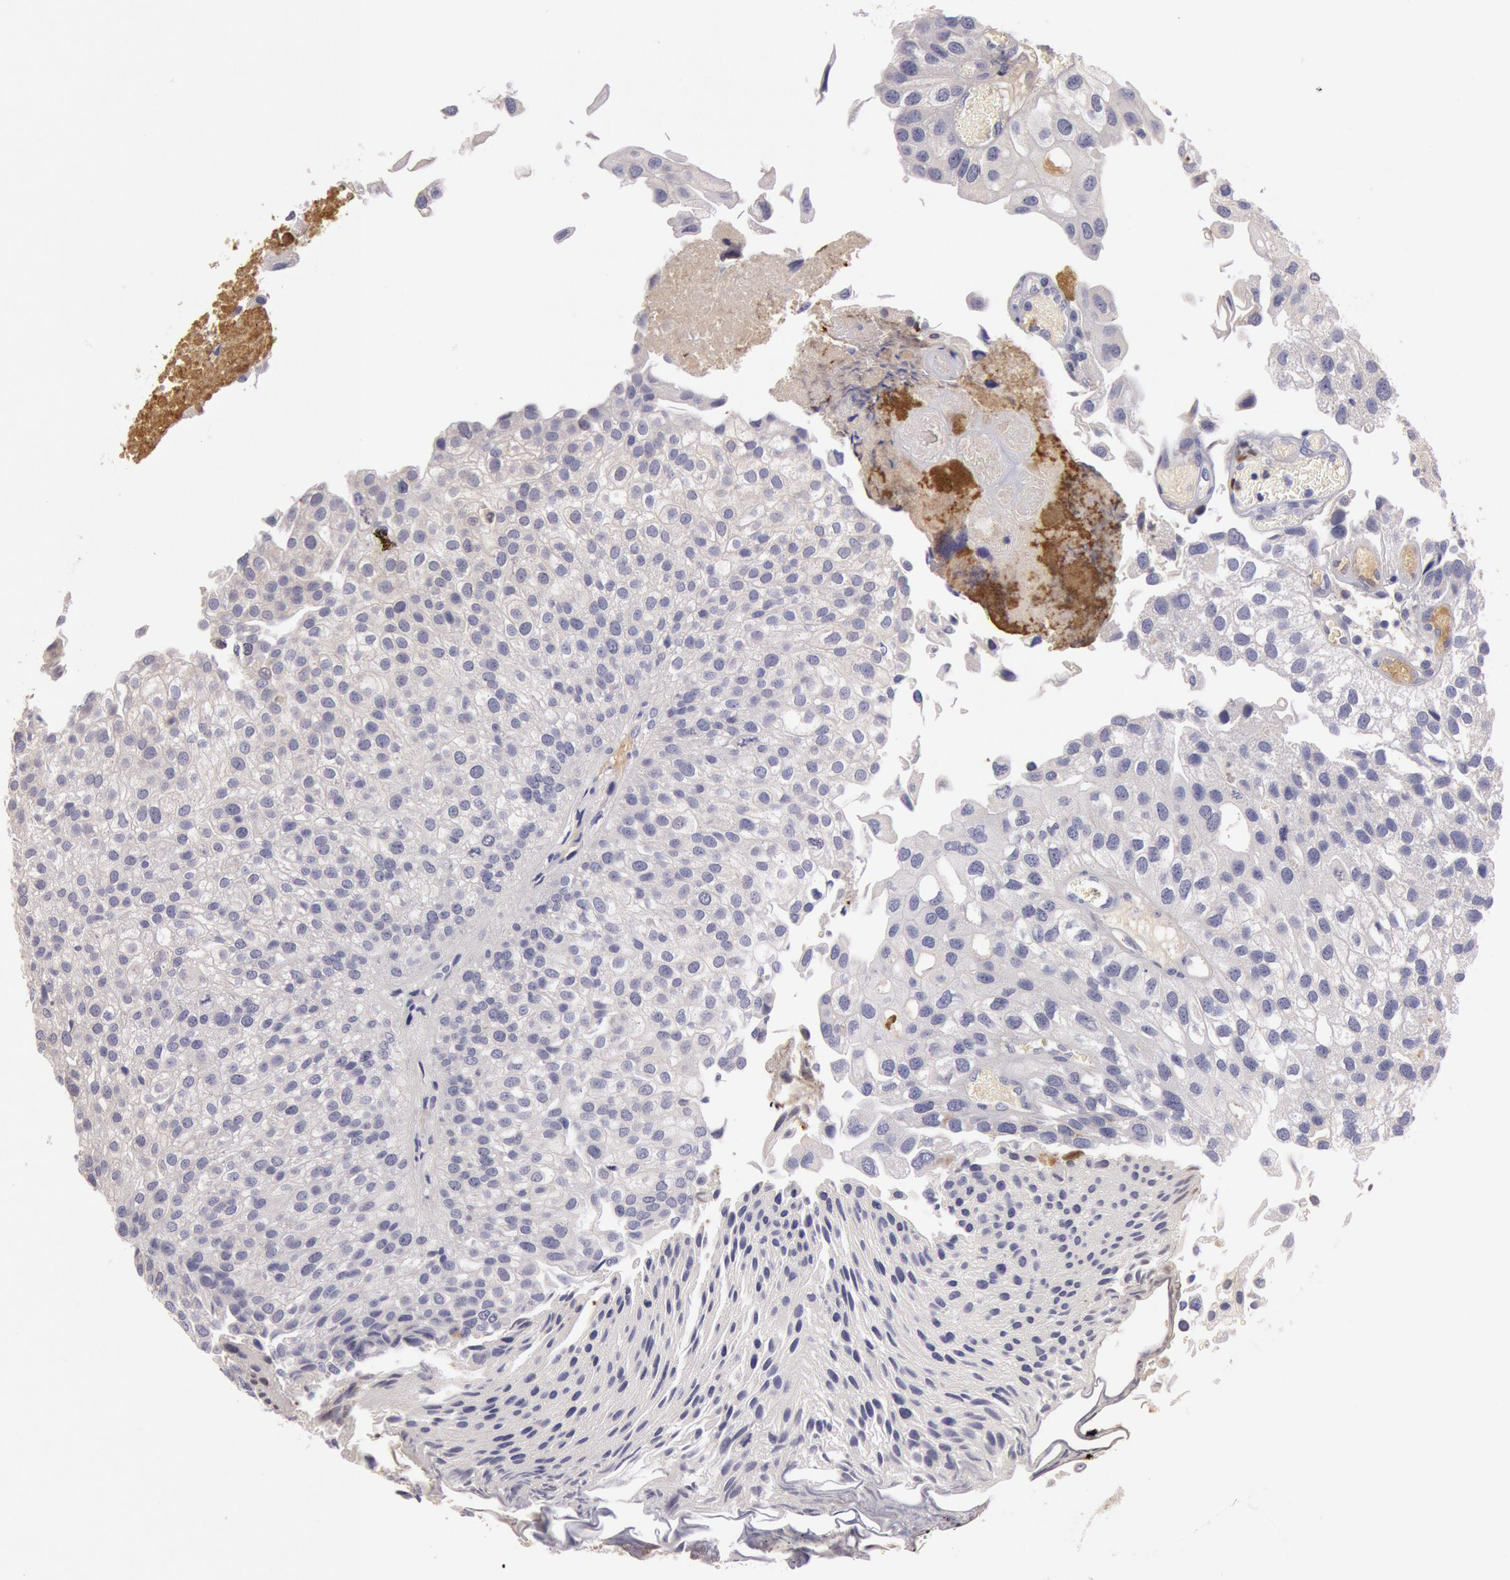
{"staining": {"intensity": "negative", "quantity": "none", "location": "none"}, "tissue": "urothelial cancer", "cell_type": "Tumor cells", "image_type": "cancer", "snomed": [{"axis": "morphology", "description": "Urothelial carcinoma, Low grade"}, {"axis": "topography", "description": "Urinary bladder"}], "caption": "The image exhibits no staining of tumor cells in low-grade urothelial carcinoma.", "gene": "C1R", "patient": {"sex": "female", "age": 89}}